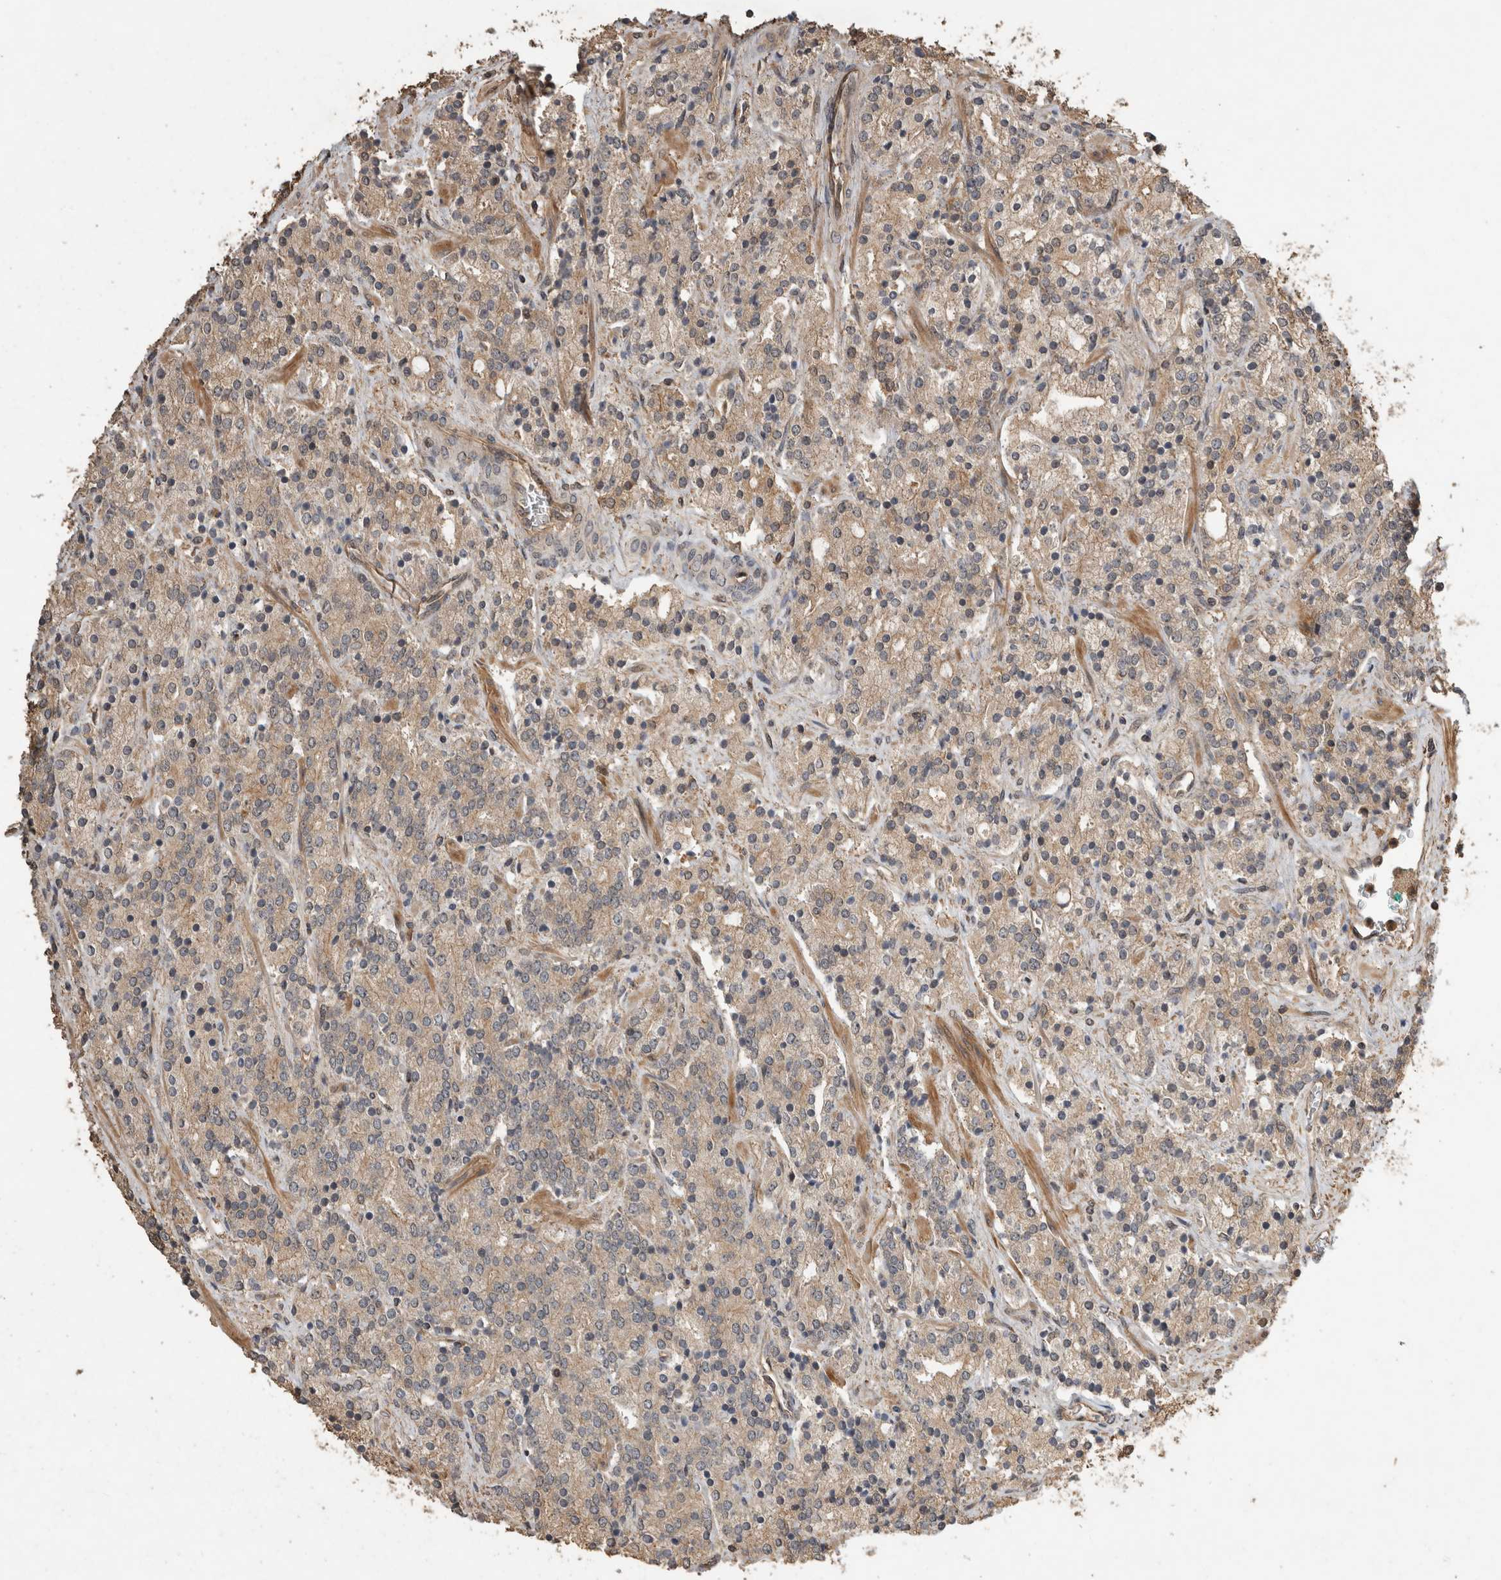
{"staining": {"intensity": "weak", "quantity": ">75%", "location": "cytoplasmic/membranous"}, "tissue": "prostate cancer", "cell_type": "Tumor cells", "image_type": "cancer", "snomed": [{"axis": "morphology", "description": "Adenocarcinoma, High grade"}, {"axis": "topography", "description": "Prostate"}], "caption": "This is an image of immunohistochemistry (IHC) staining of prostate cancer, which shows weak staining in the cytoplasmic/membranous of tumor cells.", "gene": "RHPN1", "patient": {"sex": "male", "age": 71}}